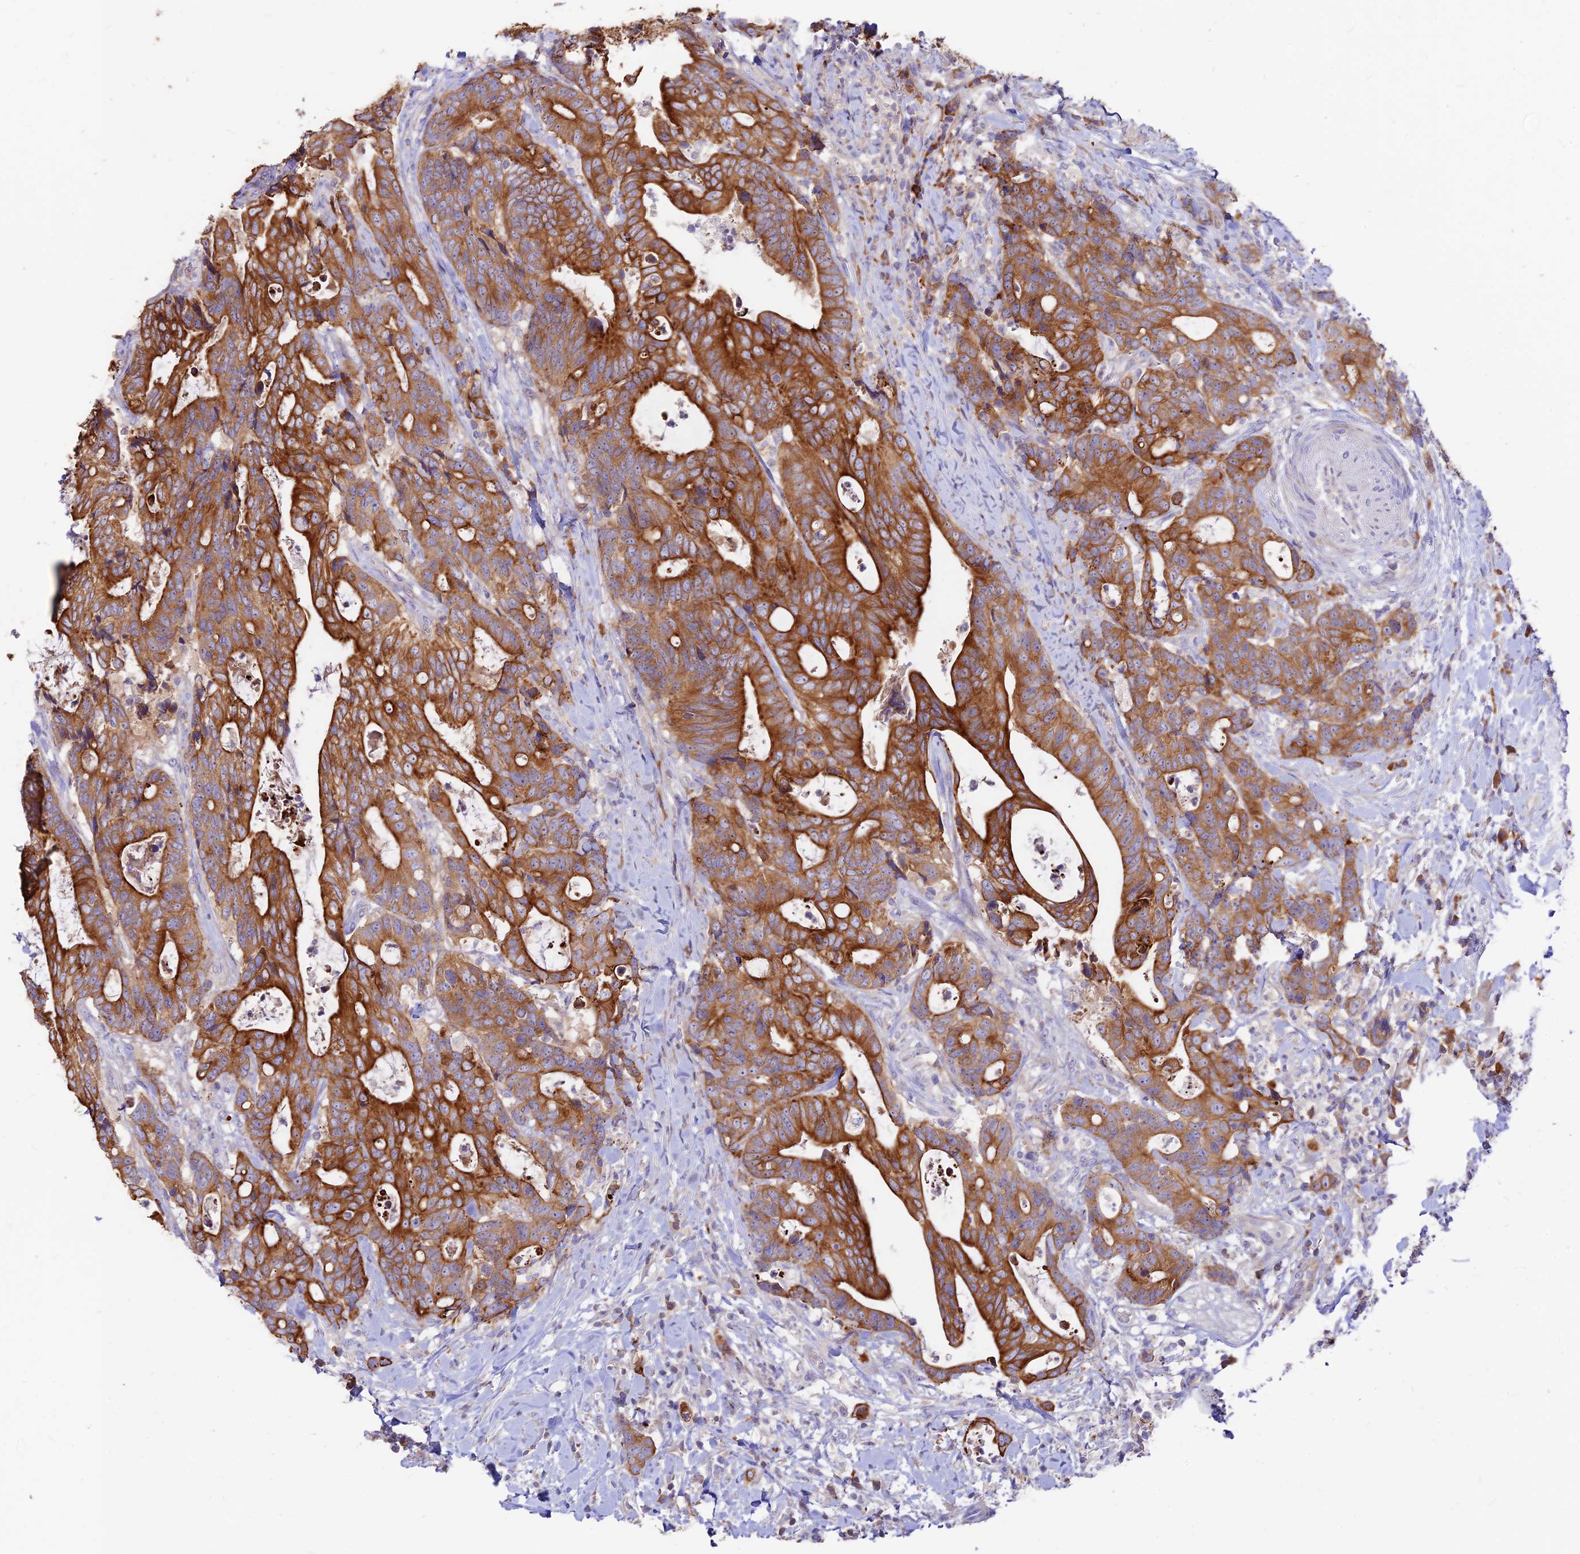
{"staining": {"intensity": "strong", "quantity": ">75%", "location": "cytoplasmic/membranous"}, "tissue": "colorectal cancer", "cell_type": "Tumor cells", "image_type": "cancer", "snomed": [{"axis": "morphology", "description": "Adenocarcinoma, NOS"}, {"axis": "topography", "description": "Colon"}], "caption": "A high-resolution micrograph shows immunohistochemistry (IHC) staining of adenocarcinoma (colorectal), which exhibits strong cytoplasmic/membranous positivity in about >75% of tumor cells. Immunohistochemistry (ihc) stains the protein of interest in brown and the nuclei are stained blue.", "gene": "DENND2D", "patient": {"sex": "female", "age": 82}}